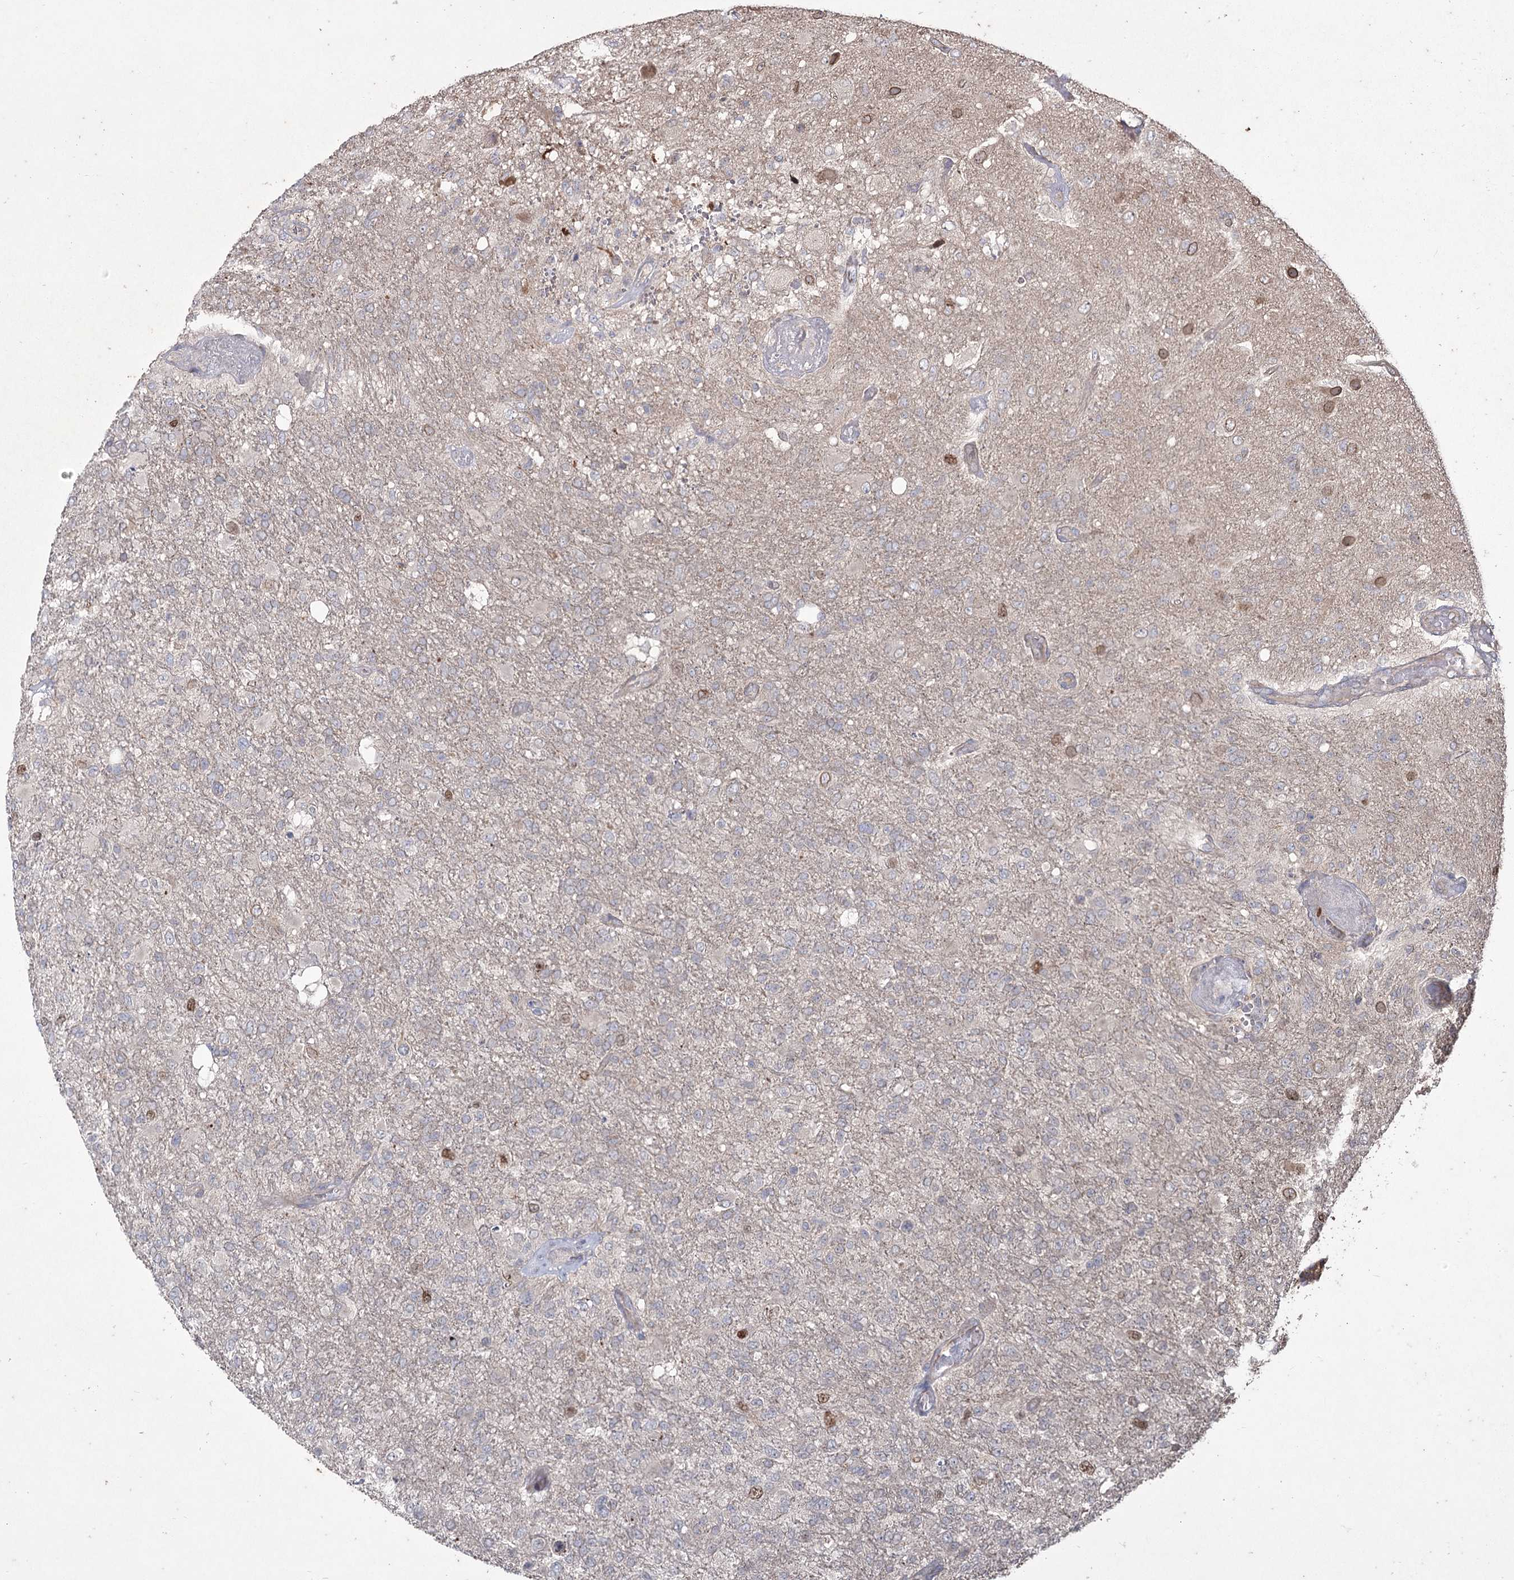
{"staining": {"intensity": "negative", "quantity": "none", "location": "none"}, "tissue": "glioma", "cell_type": "Tumor cells", "image_type": "cancer", "snomed": [{"axis": "morphology", "description": "Glioma, malignant, High grade"}, {"axis": "topography", "description": "Brain"}], "caption": "This is an IHC photomicrograph of malignant glioma (high-grade). There is no expression in tumor cells.", "gene": "PRC1", "patient": {"sex": "female", "age": 74}}